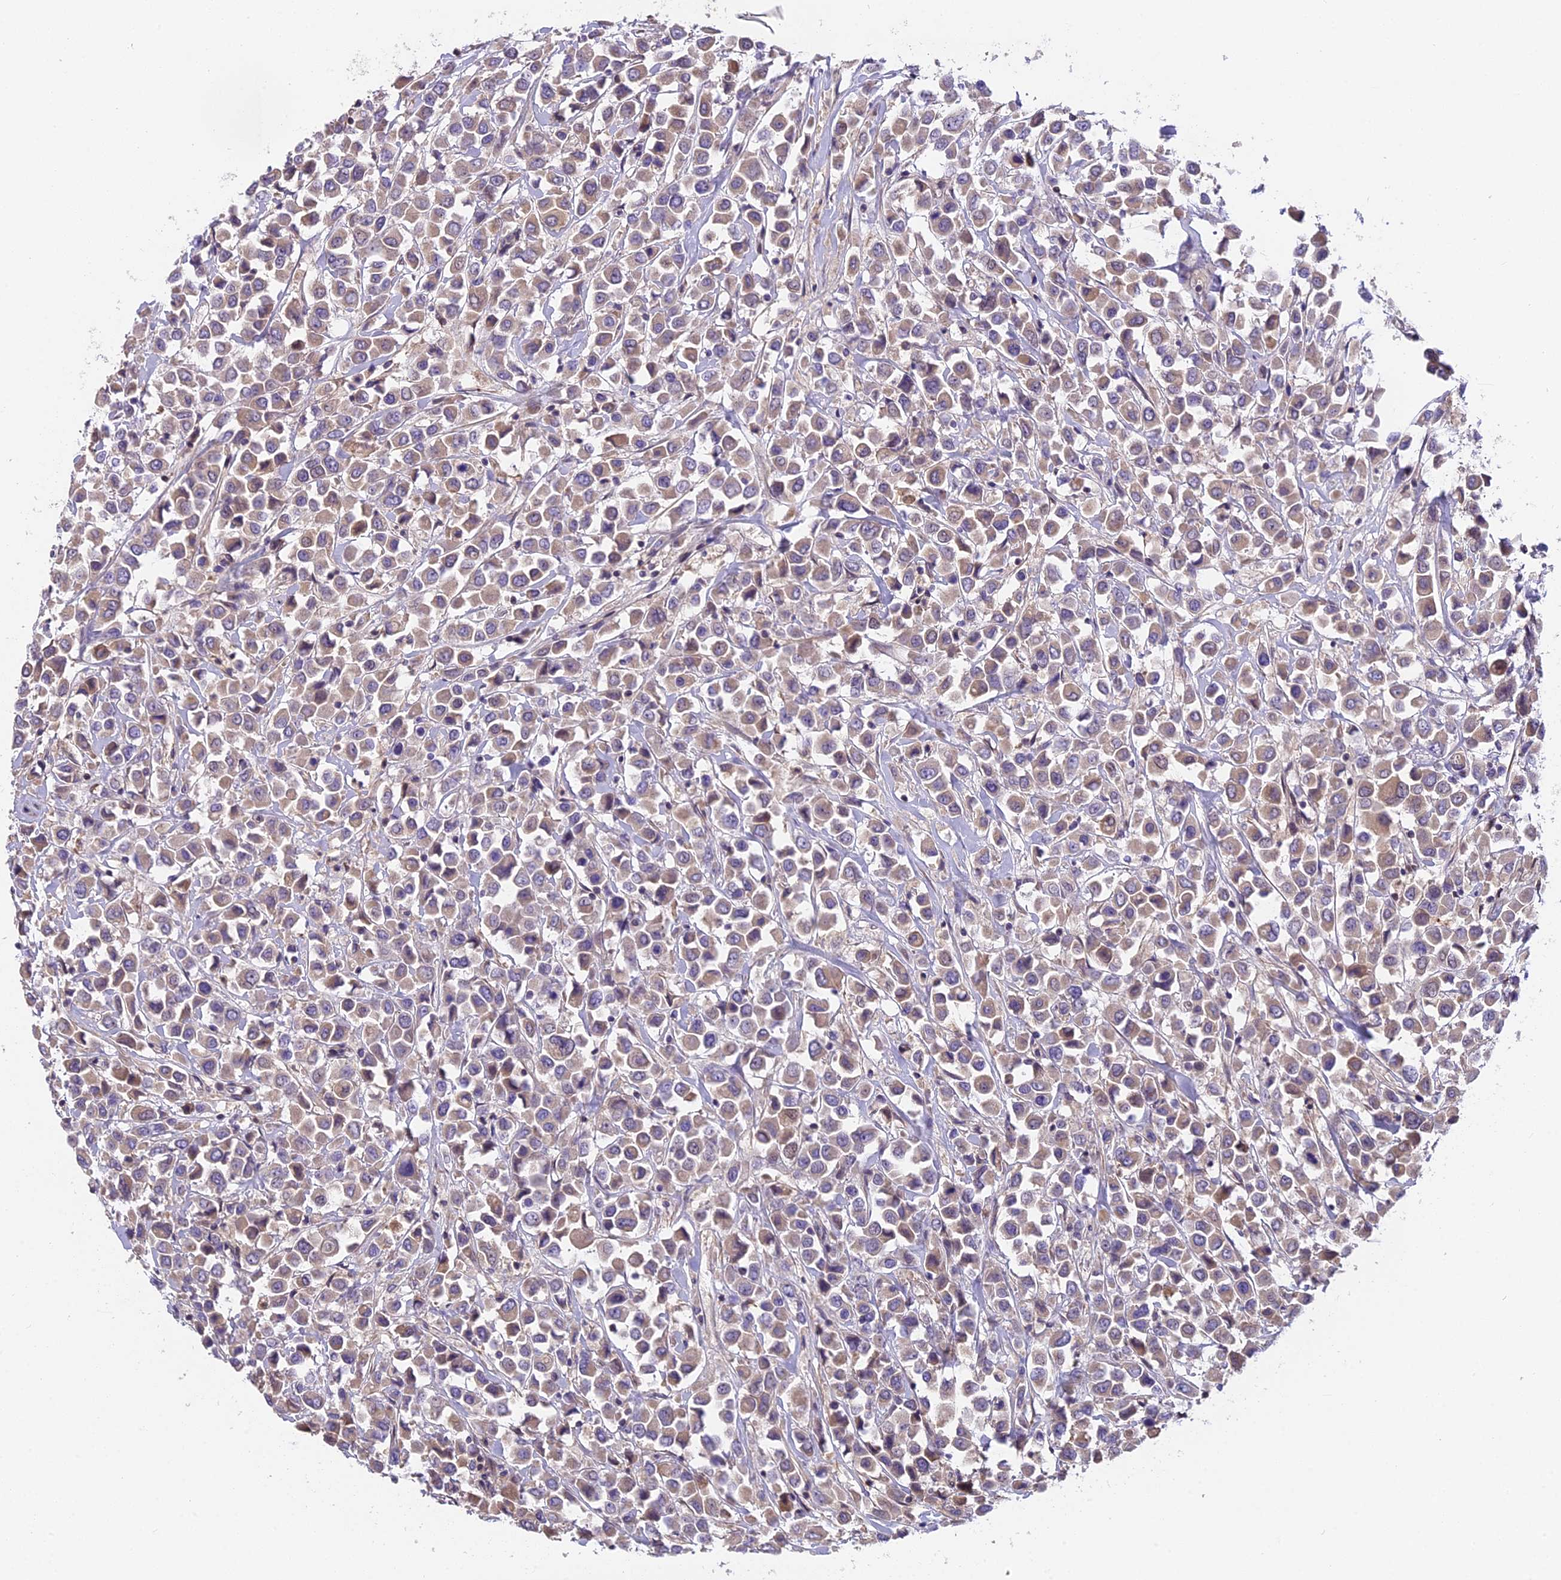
{"staining": {"intensity": "moderate", "quantity": ">75%", "location": "cytoplasmic/membranous"}, "tissue": "breast cancer", "cell_type": "Tumor cells", "image_type": "cancer", "snomed": [{"axis": "morphology", "description": "Duct carcinoma"}, {"axis": "topography", "description": "Breast"}], "caption": "A brown stain labels moderate cytoplasmic/membranous staining of a protein in breast cancer (infiltrating ductal carcinoma) tumor cells. (DAB IHC with brightfield microscopy, high magnification).", "gene": "FAM98C", "patient": {"sex": "female", "age": 61}}